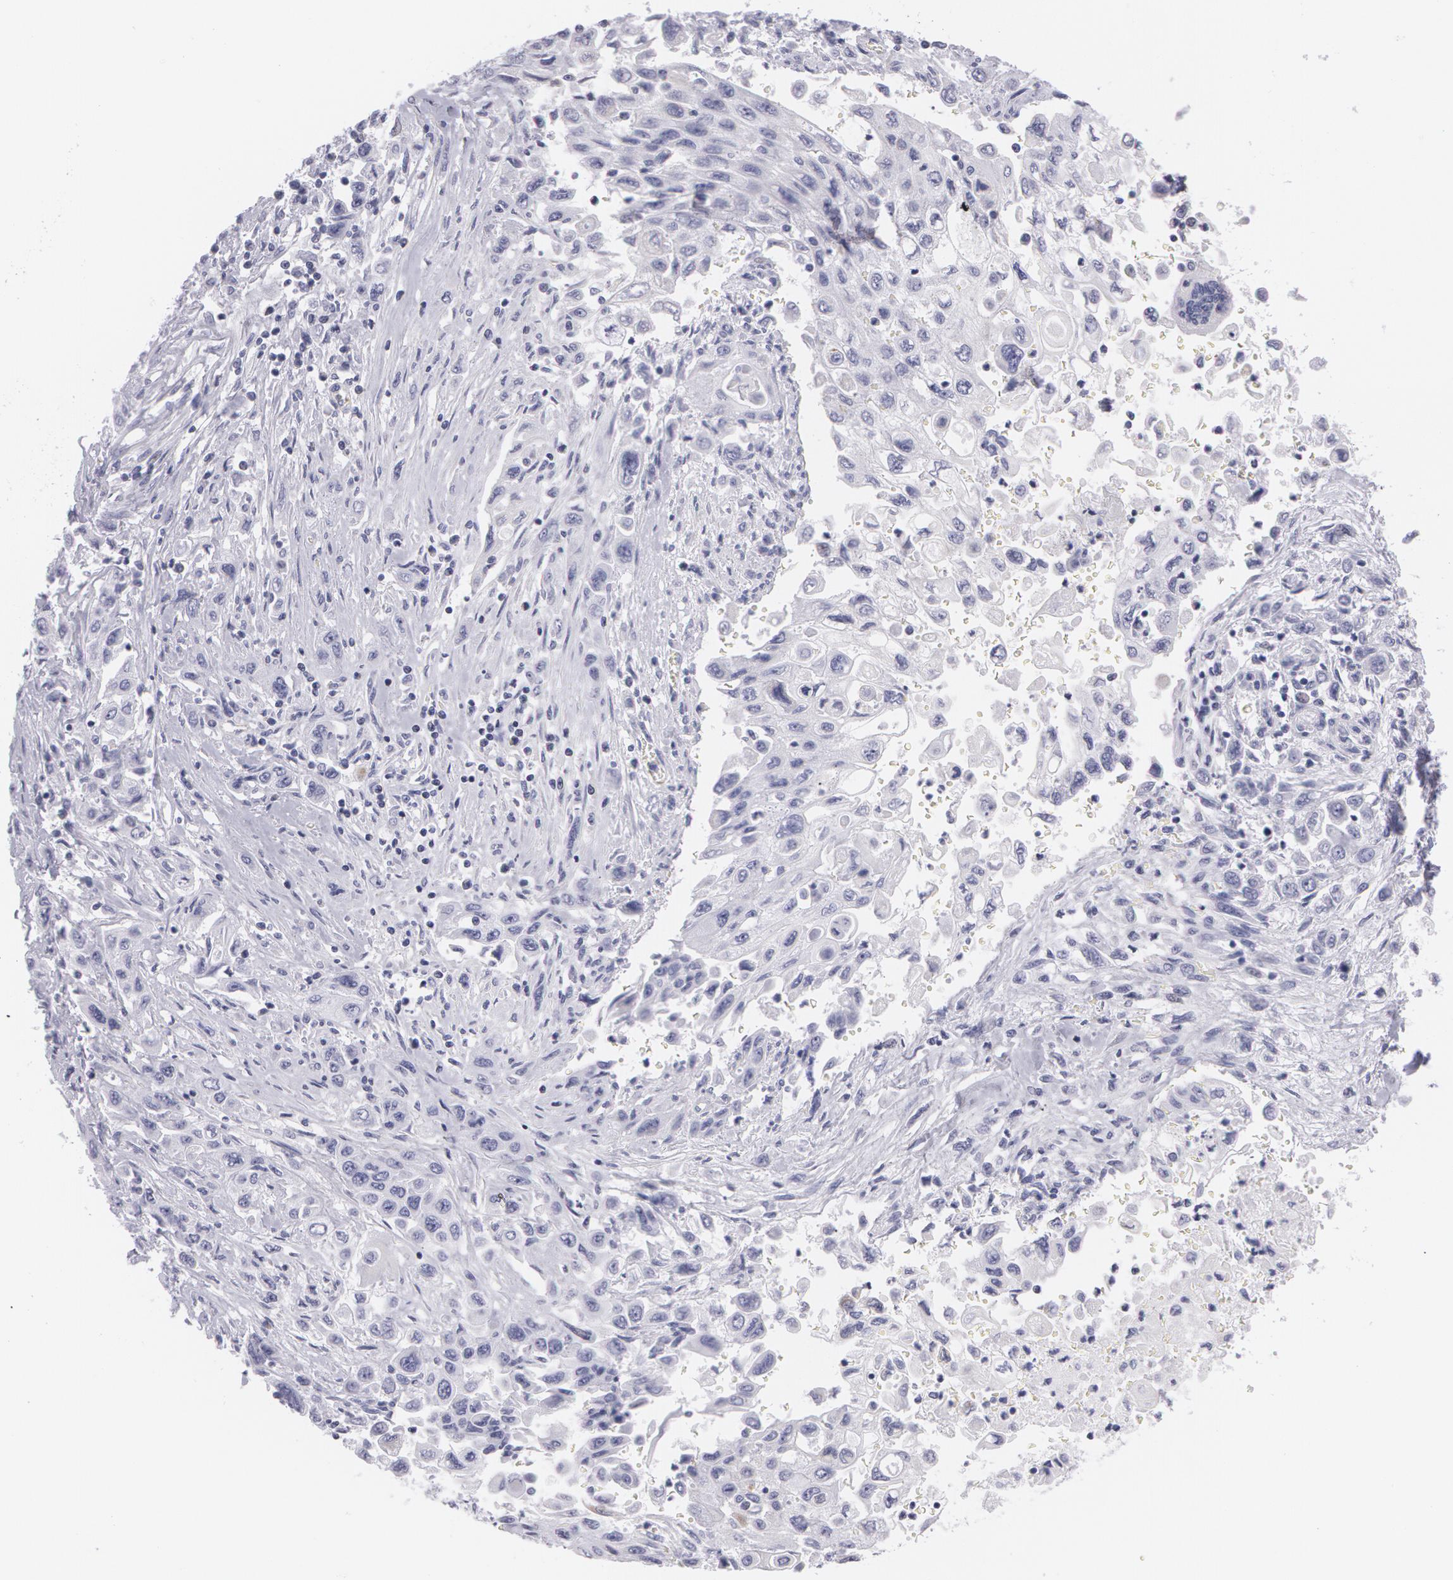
{"staining": {"intensity": "negative", "quantity": "none", "location": "none"}, "tissue": "pancreatic cancer", "cell_type": "Tumor cells", "image_type": "cancer", "snomed": [{"axis": "morphology", "description": "Adenocarcinoma, NOS"}, {"axis": "topography", "description": "Pancreas"}], "caption": "Protein analysis of pancreatic adenocarcinoma exhibits no significant staining in tumor cells.", "gene": "AMACR", "patient": {"sex": "male", "age": 70}}